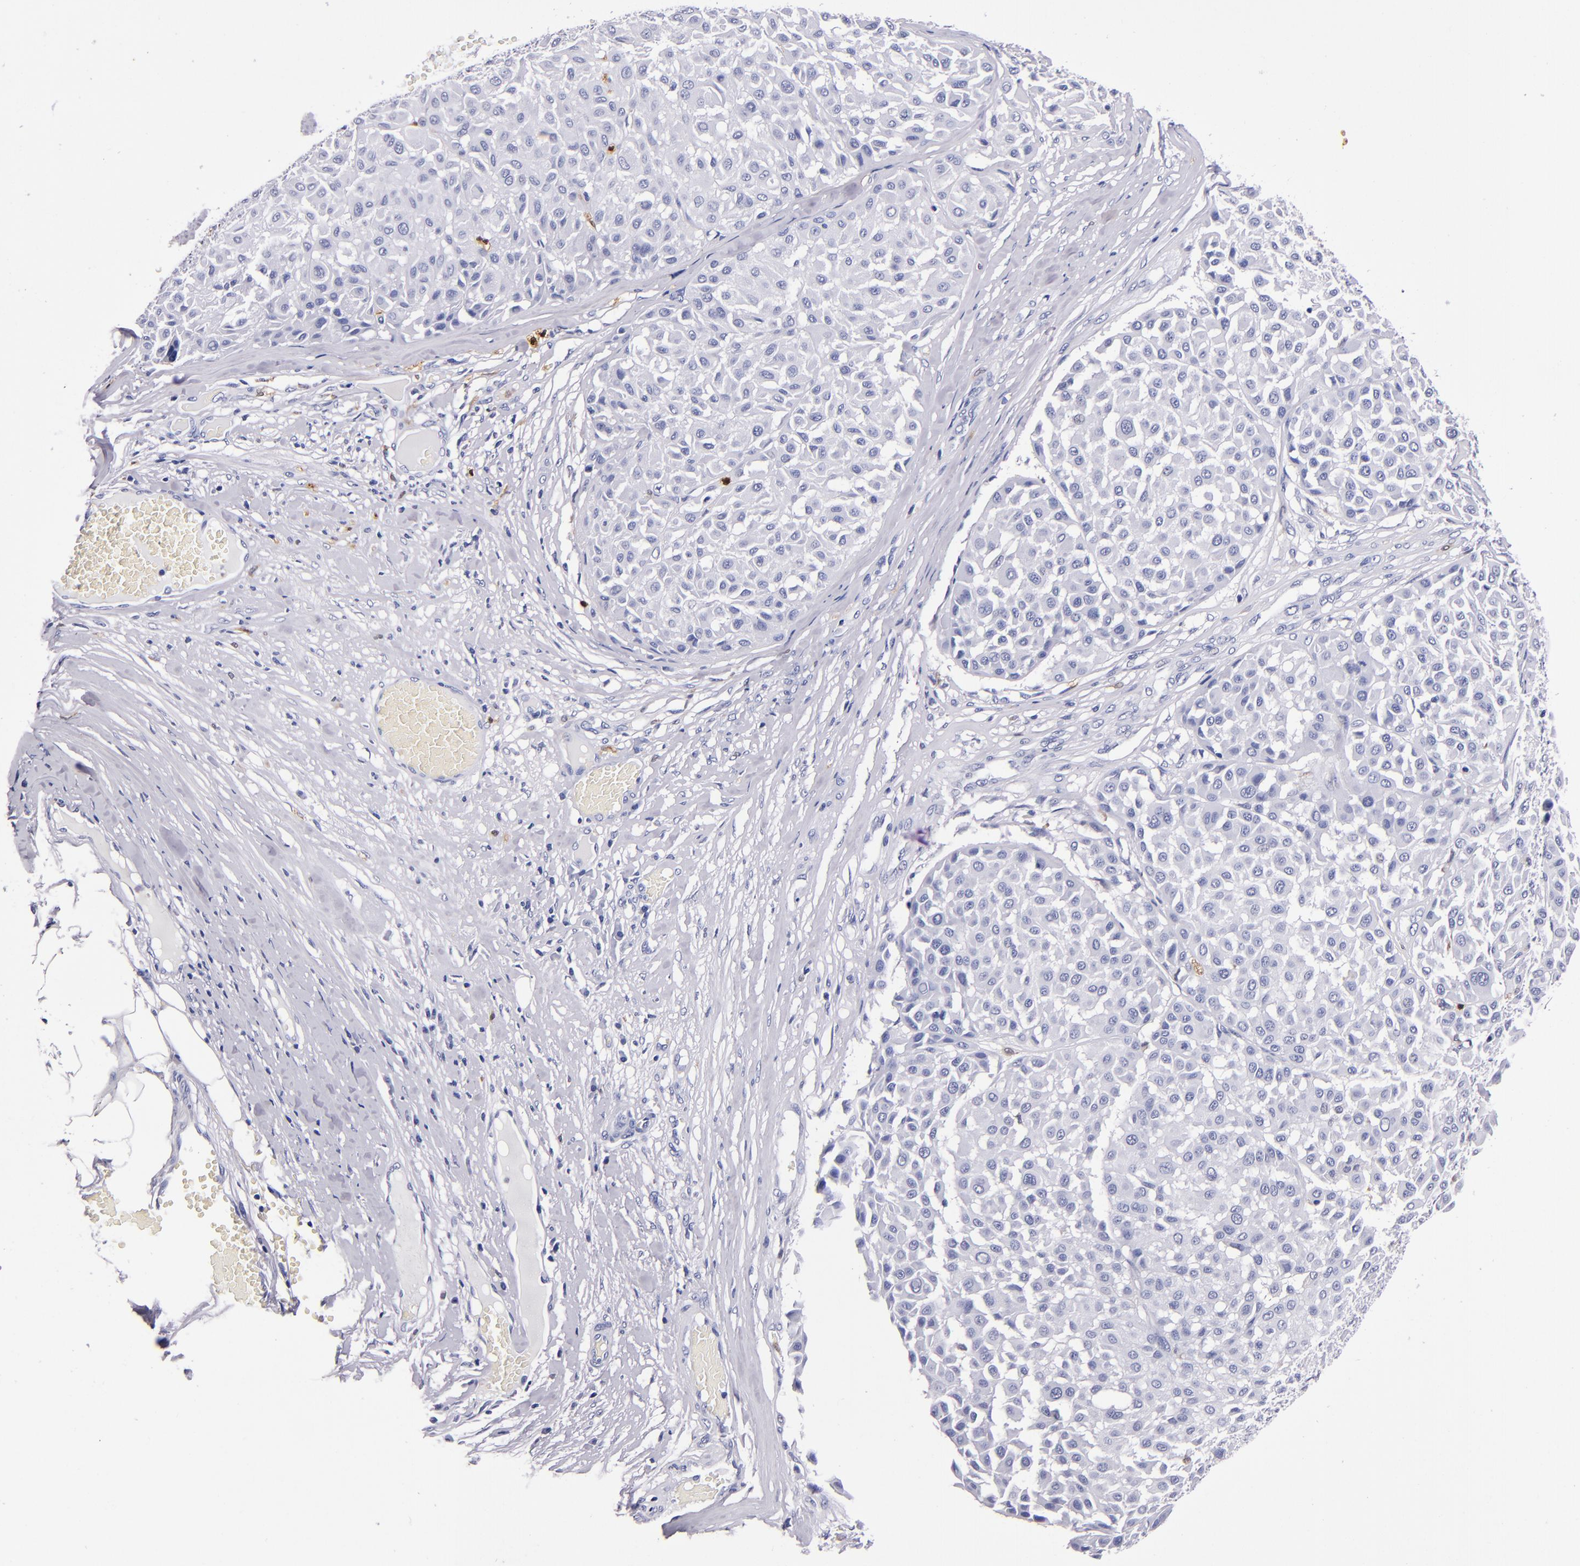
{"staining": {"intensity": "negative", "quantity": "none", "location": "none"}, "tissue": "melanoma", "cell_type": "Tumor cells", "image_type": "cancer", "snomed": [{"axis": "morphology", "description": "Malignant melanoma, Metastatic site"}, {"axis": "topography", "description": "Soft tissue"}], "caption": "This is an immunohistochemistry photomicrograph of human malignant melanoma (metastatic site). There is no staining in tumor cells.", "gene": "S100A8", "patient": {"sex": "male", "age": 41}}